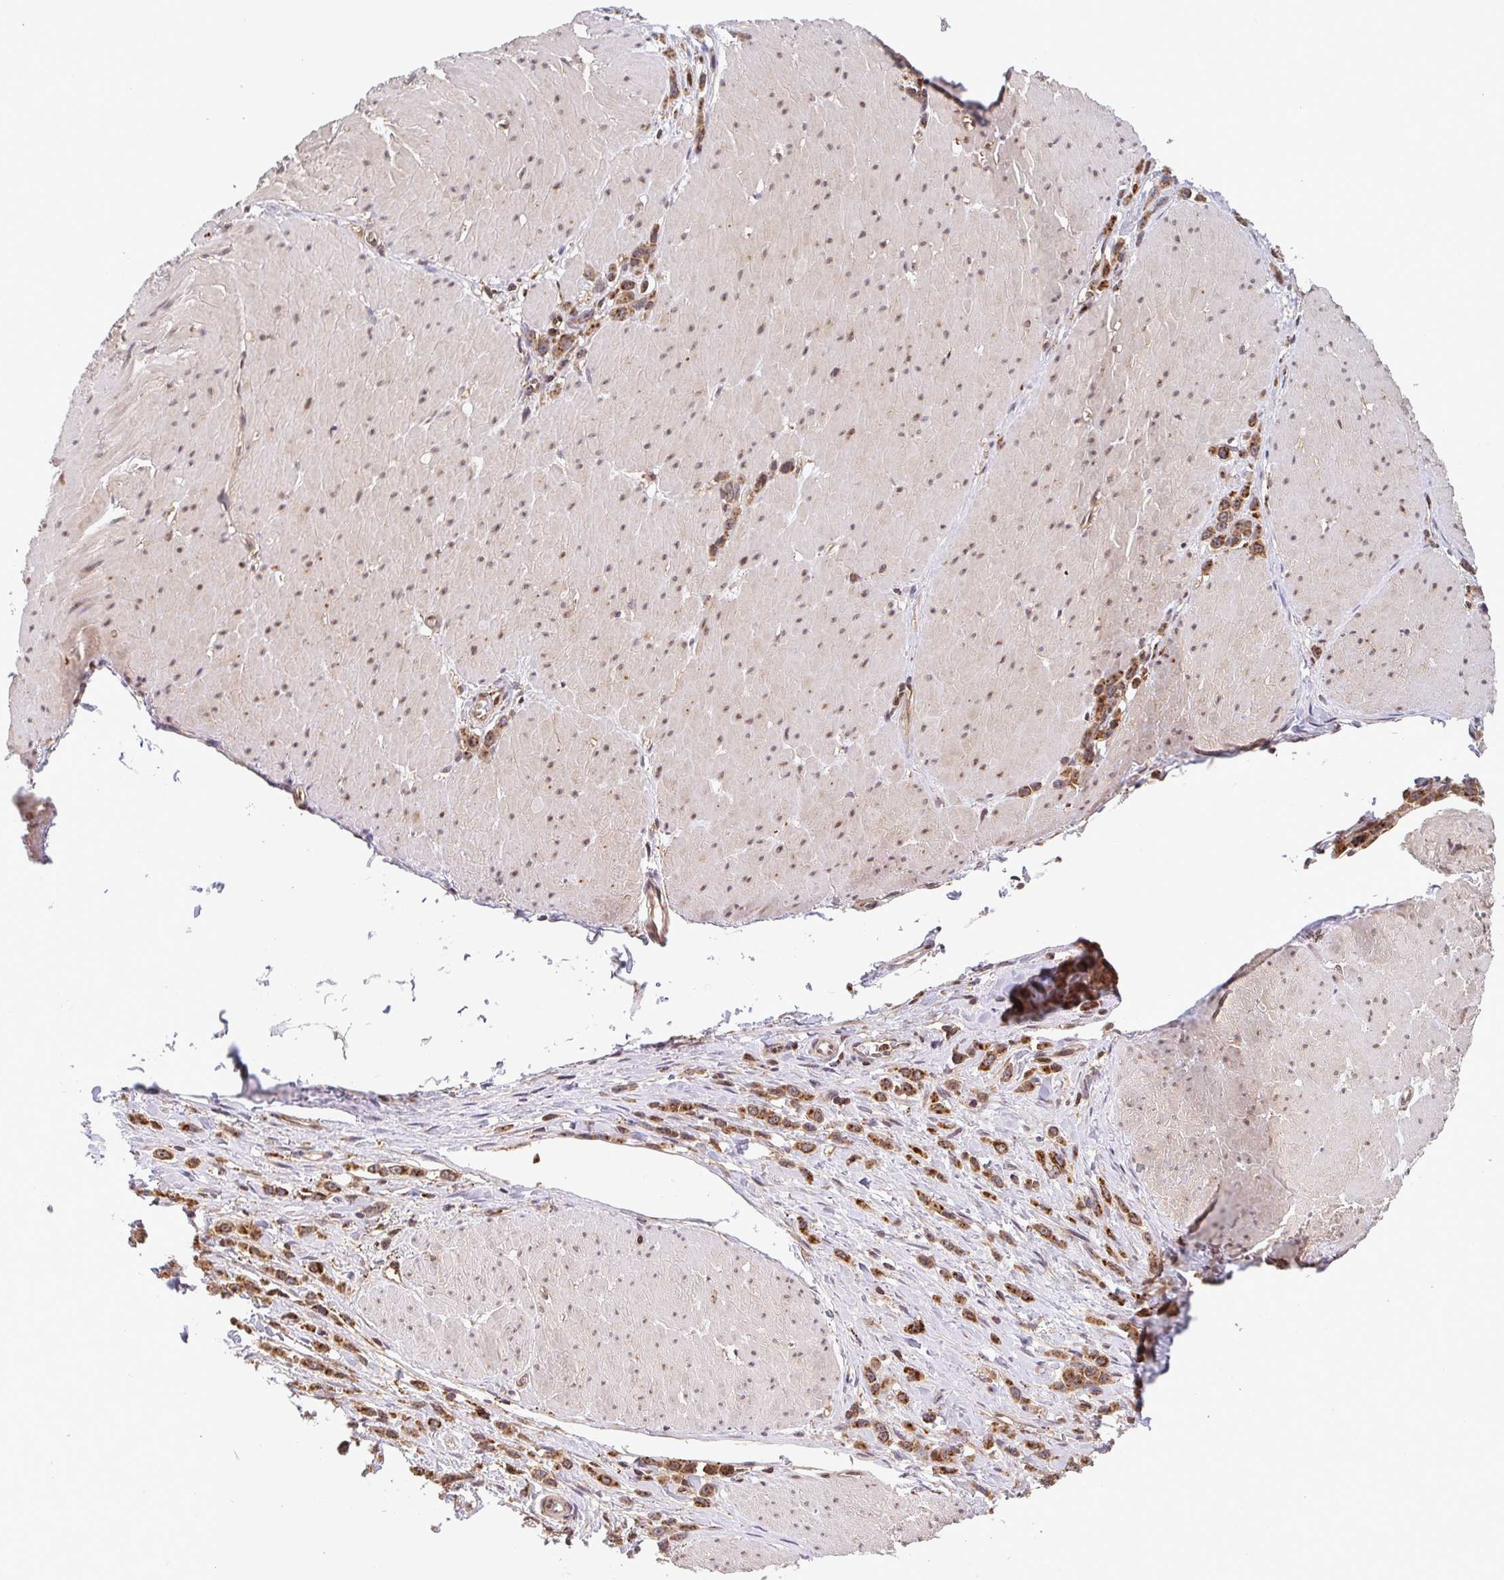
{"staining": {"intensity": "strong", "quantity": ">75%", "location": "cytoplasmic/membranous"}, "tissue": "stomach cancer", "cell_type": "Tumor cells", "image_type": "cancer", "snomed": [{"axis": "morphology", "description": "Adenocarcinoma, NOS"}, {"axis": "topography", "description": "Stomach"}], "caption": "Stomach adenocarcinoma stained with a brown dye demonstrates strong cytoplasmic/membranous positive staining in about >75% of tumor cells.", "gene": "CHMP1B", "patient": {"sex": "male", "age": 47}}